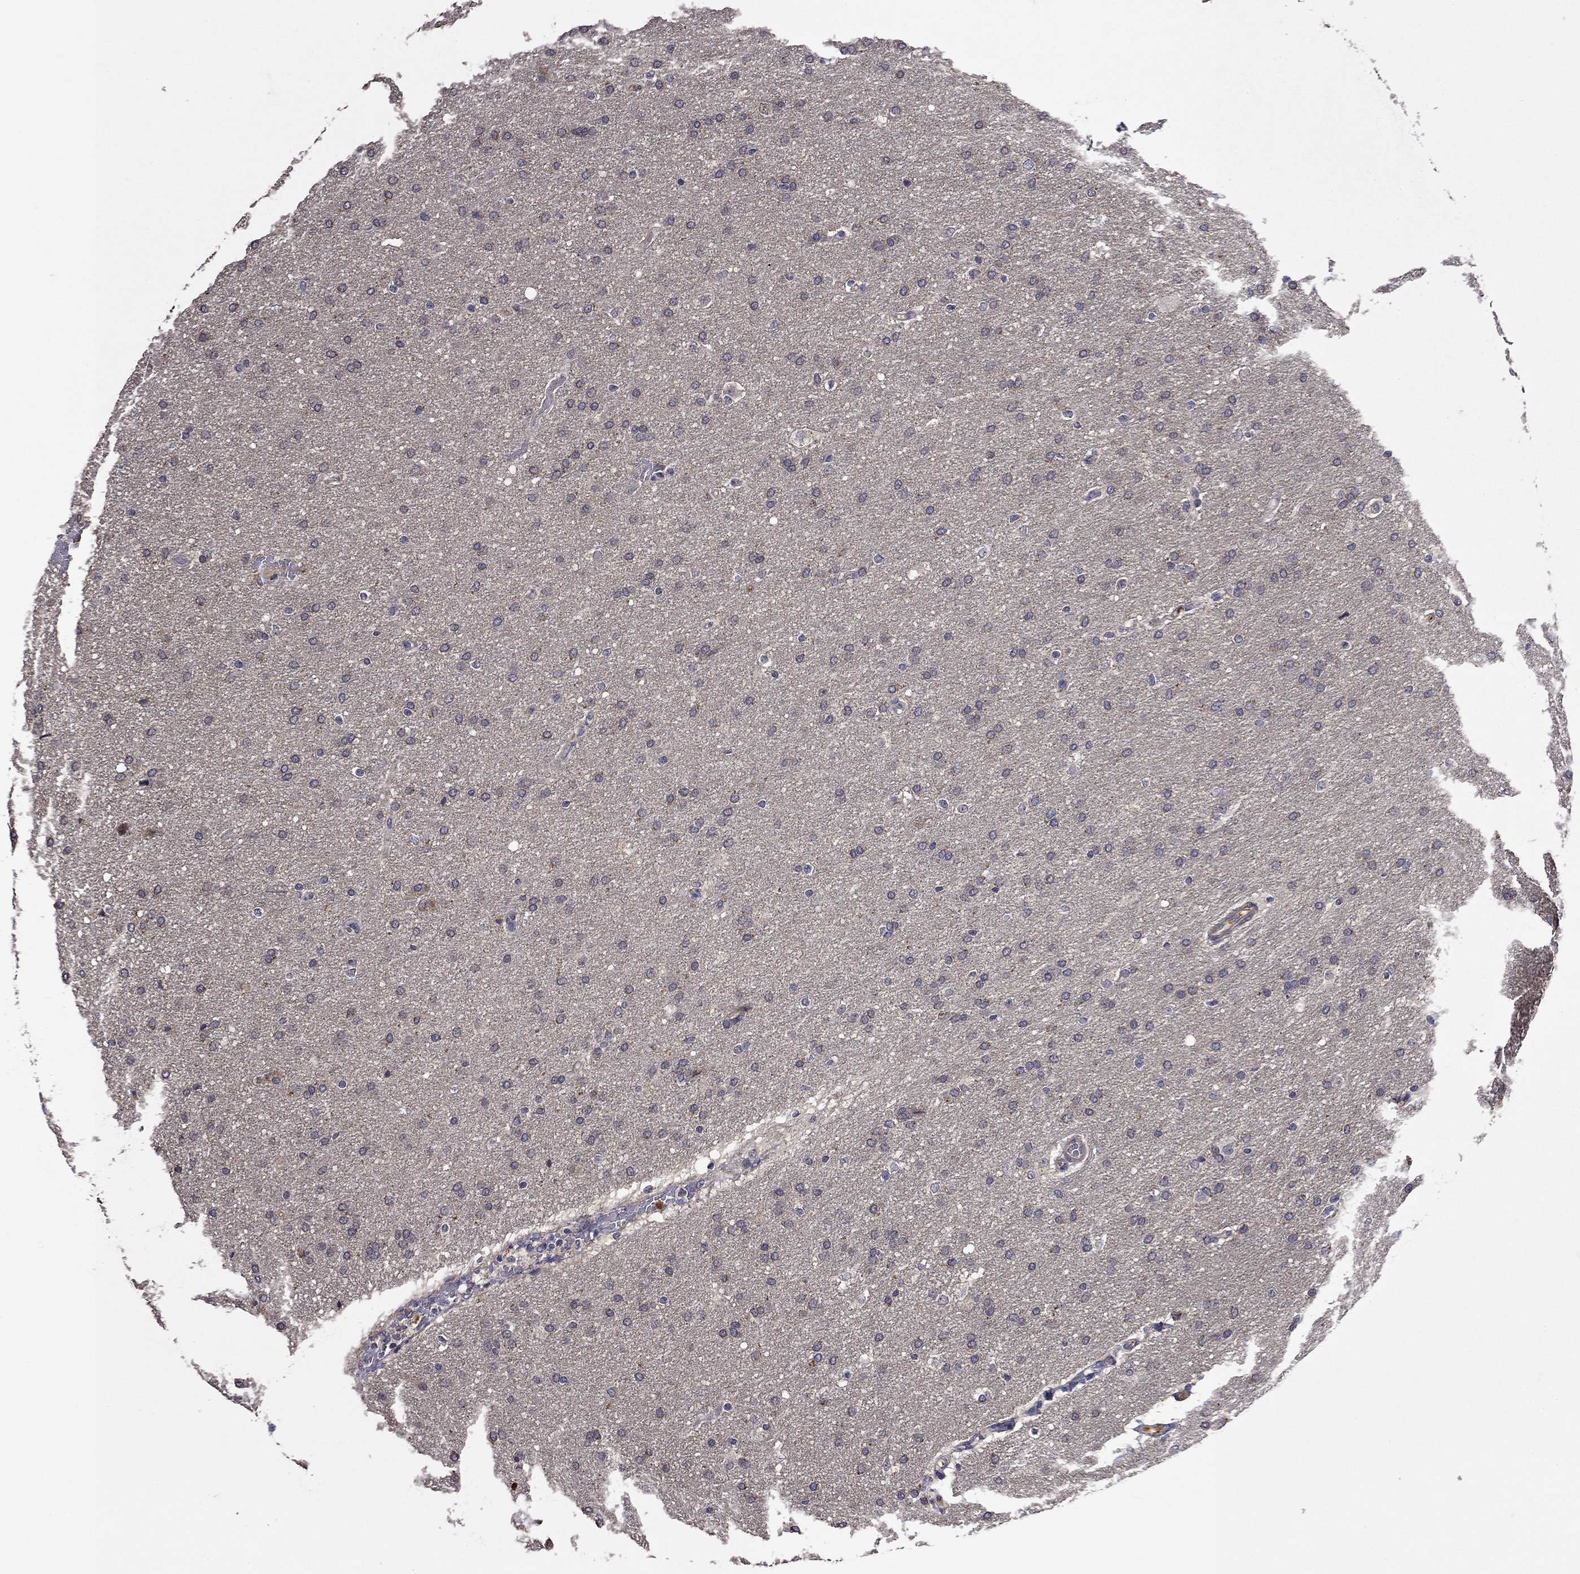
{"staining": {"intensity": "negative", "quantity": "none", "location": "none"}, "tissue": "glioma", "cell_type": "Tumor cells", "image_type": "cancer", "snomed": [{"axis": "morphology", "description": "Glioma, malignant, Low grade"}, {"axis": "topography", "description": "Brain"}], "caption": "This is an IHC photomicrograph of glioma. There is no positivity in tumor cells.", "gene": "SATB1", "patient": {"sex": "female", "age": 37}}